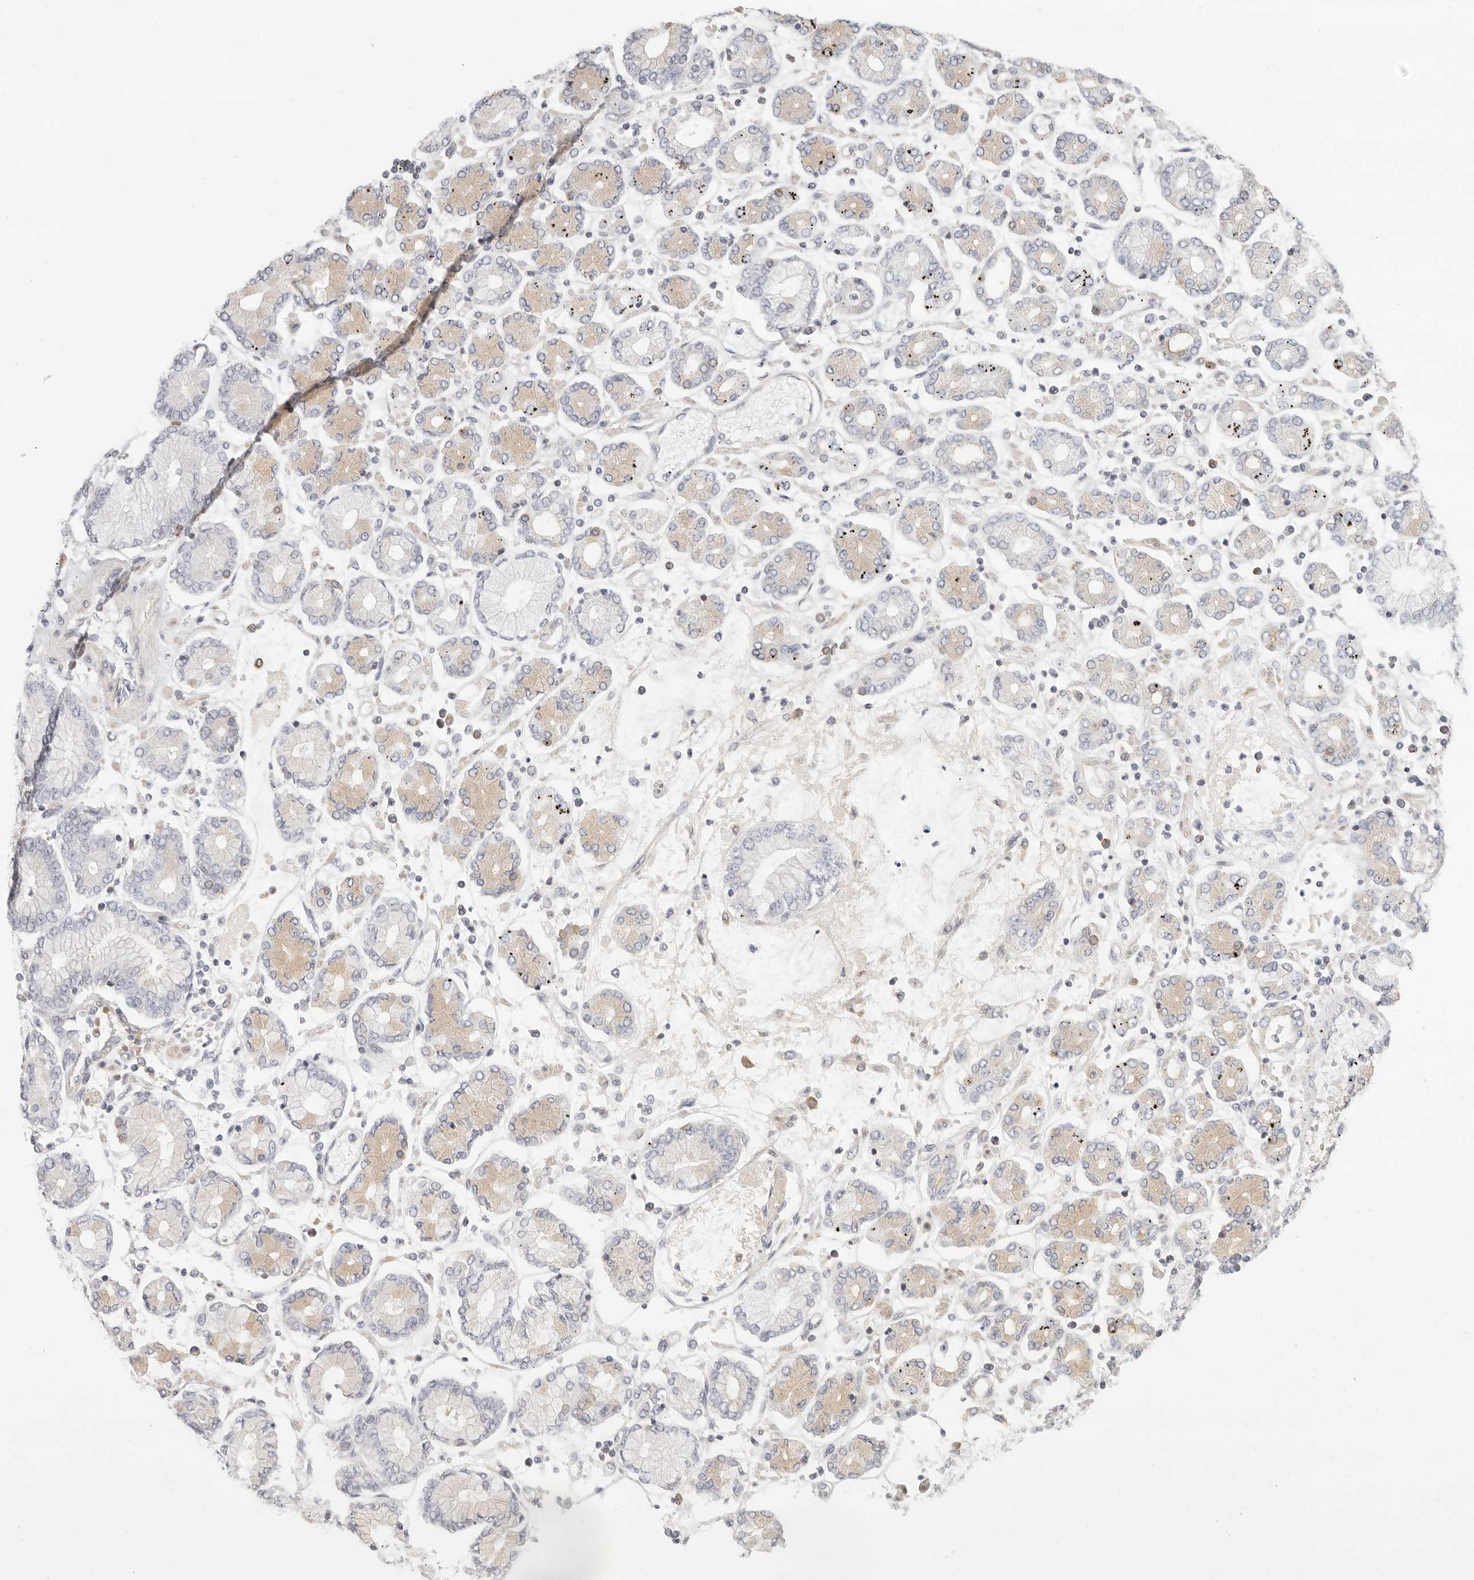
{"staining": {"intensity": "moderate", "quantity": "<25%", "location": "cytoplasmic/membranous"}, "tissue": "stomach cancer", "cell_type": "Tumor cells", "image_type": "cancer", "snomed": [{"axis": "morphology", "description": "Adenocarcinoma, NOS"}, {"axis": "topography", "description": "Stomach"}], "caption": "Stomach adenocarcinoma stained with immunohistochemistry (IHC) exhibits moderate cytoplasmic/membranous staining in approximately <25% of tumor cells.", "gene": "ANXA9", "patient": {"sex": "male", "age": 76}}